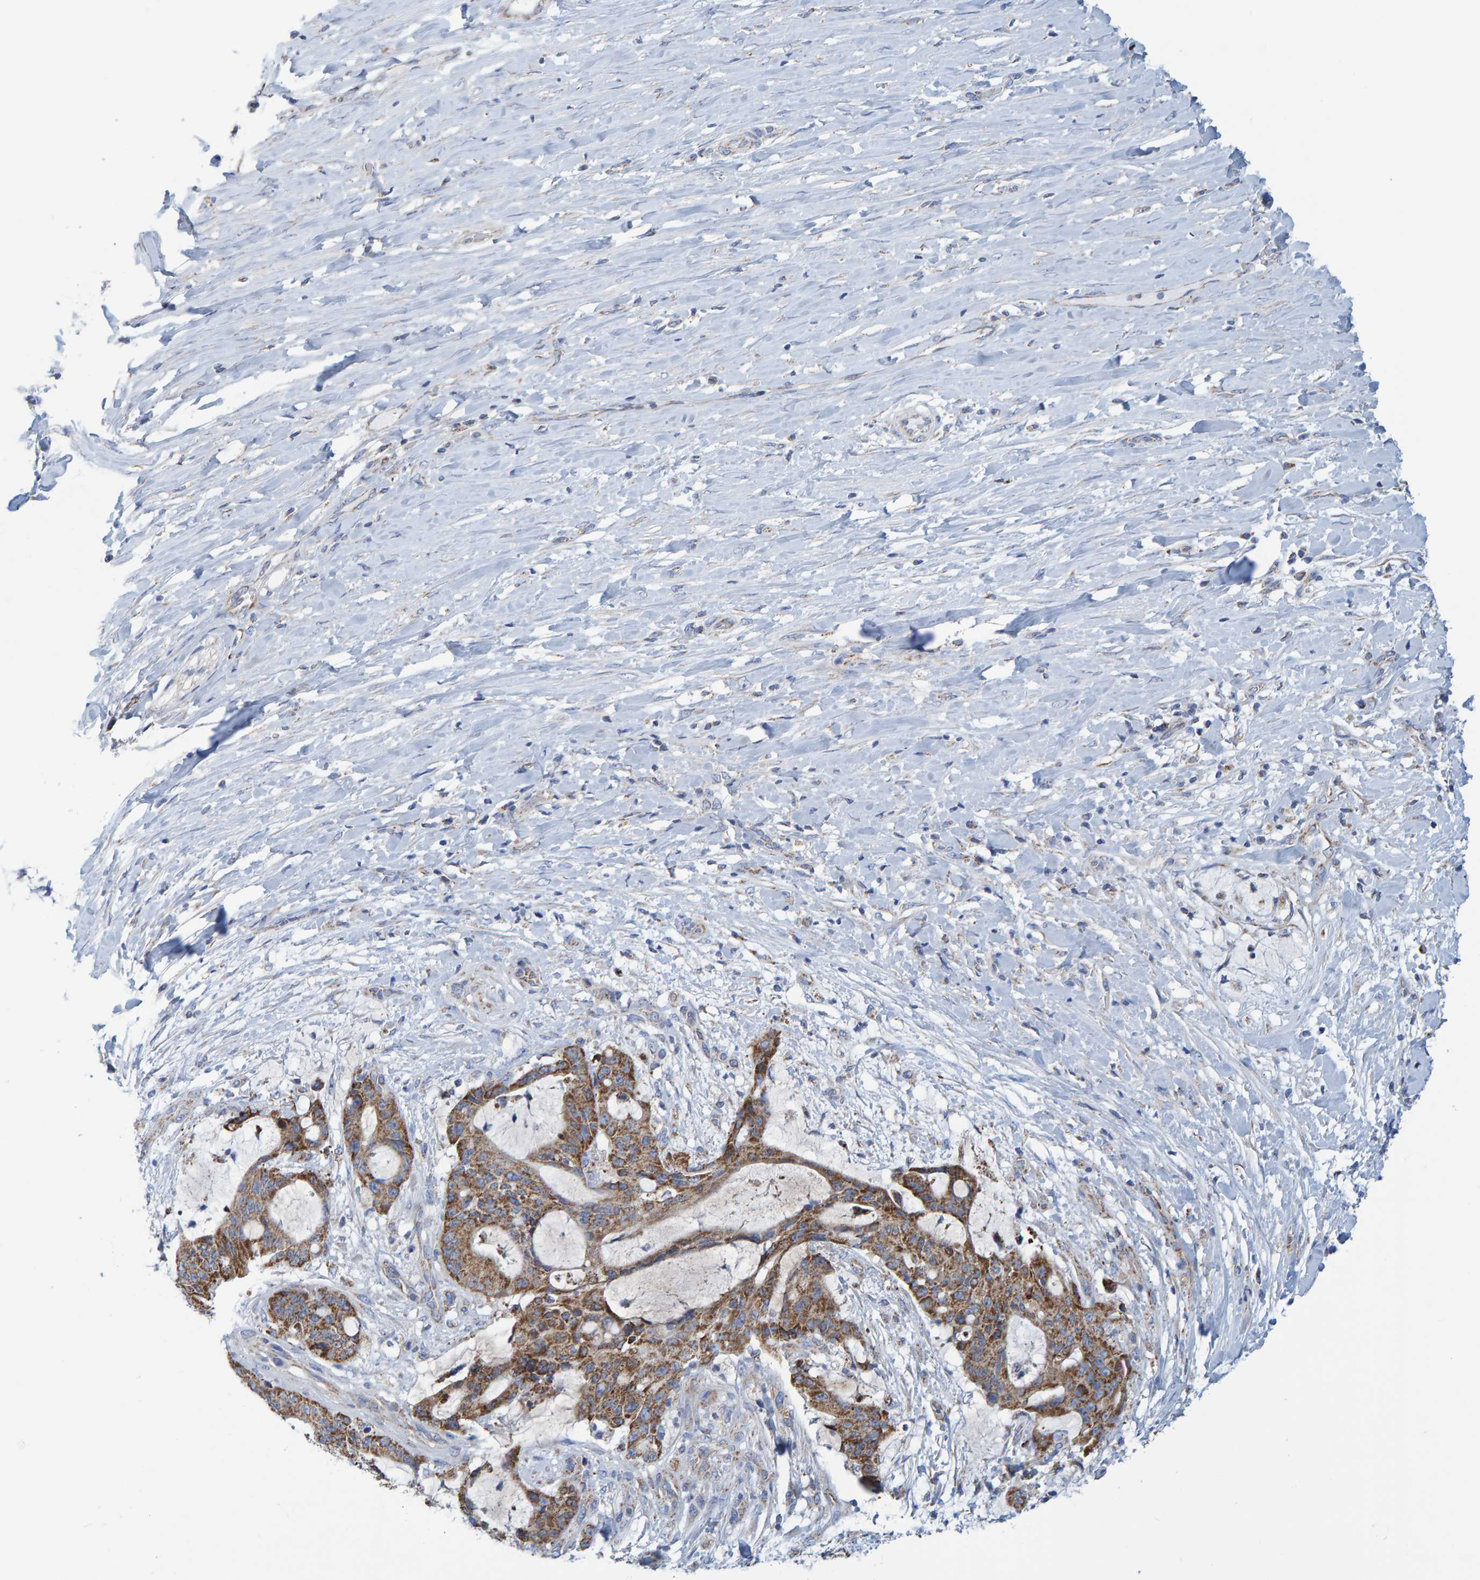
{"staining": {"intensity": "moderate", "quantity": ">75%", "location": "cytoplasmic/membranous"}, "tissue": "liver cancer", "cell_type": "Tumor cells", "image_type": "cancer", "snomed": [{"axis": "morphology", "description": "Cholangiocarcinoma"}, {"axis": "topography", "description": "Liver"}], "caption": "Immunohistochemistry (IHC) photomicrograph of neoplastic tissue: human liver cholangiocarcinoma stained using immunohistochemistry reveals medium levels of moderate protein expression localized specifically in the cytoplasmic/membranous of tumor cells, appearing as a cytoplasmic/membranous brown color.", "gene": "MRPS7", "patient": {"sex": "female", "age": 73}}